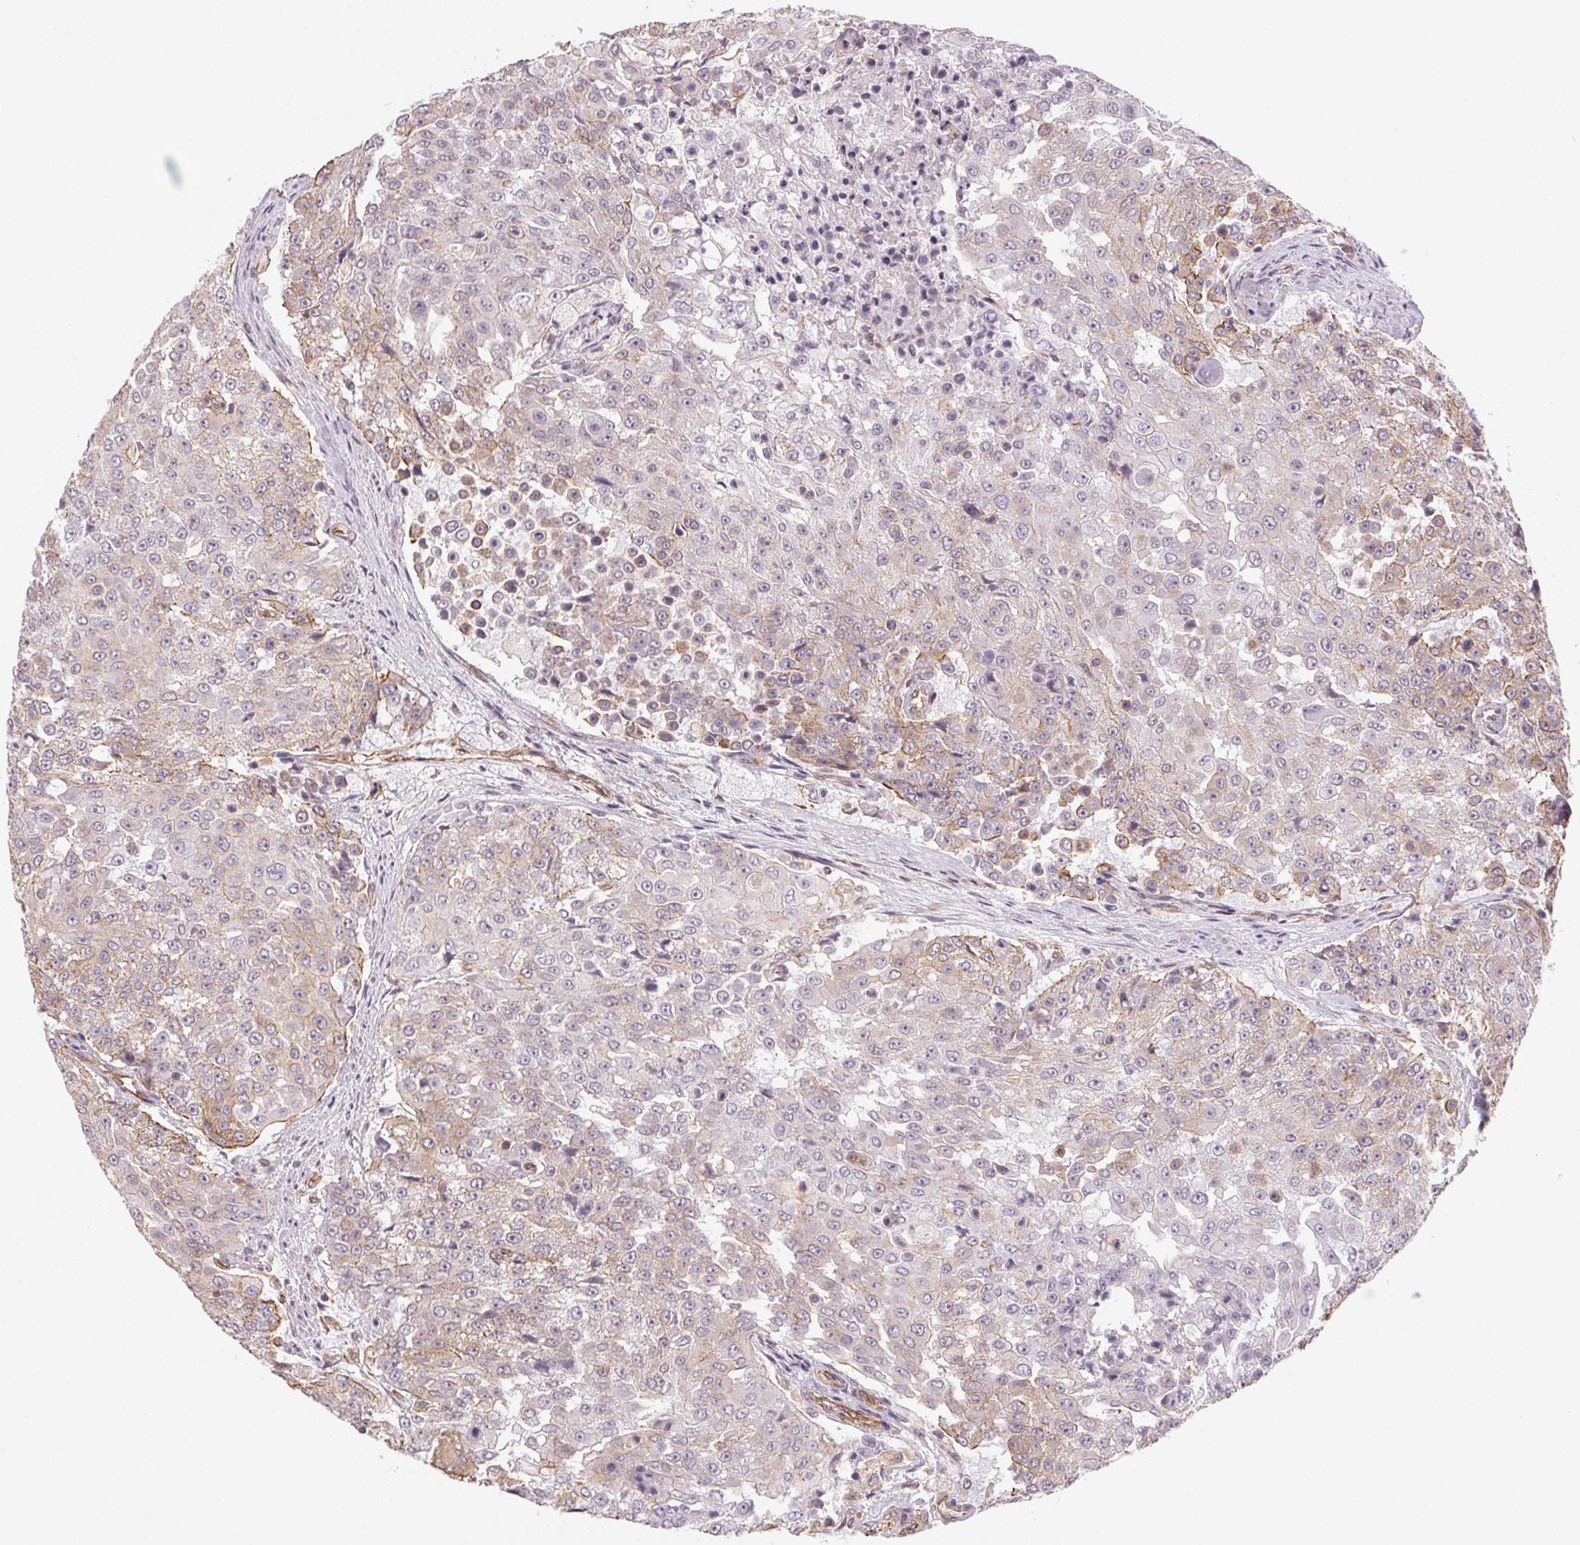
{"staining": {"intensity": "weak", "quantity": "<25%", "location": "cytoplasmic/membranous"}, "tissue": "urothelial cancer", "cell_type": "Tumor cells", "image_type": "cancer", "snomed": [{"axis": "morphology", "description": "Urothelial carcinoma, High grade"}, {"axis": "topography", "description": "Urinary bladder"}], "caption": "Immunohistochemistry (IHC) image of neoplastic tissue: human high-grade urothelial carcinoma stained with DAB shows no significant protein positivity in tumor cells.", "gene": "PLA2G4F", "patient": {"sex": "female", "age": 63}}